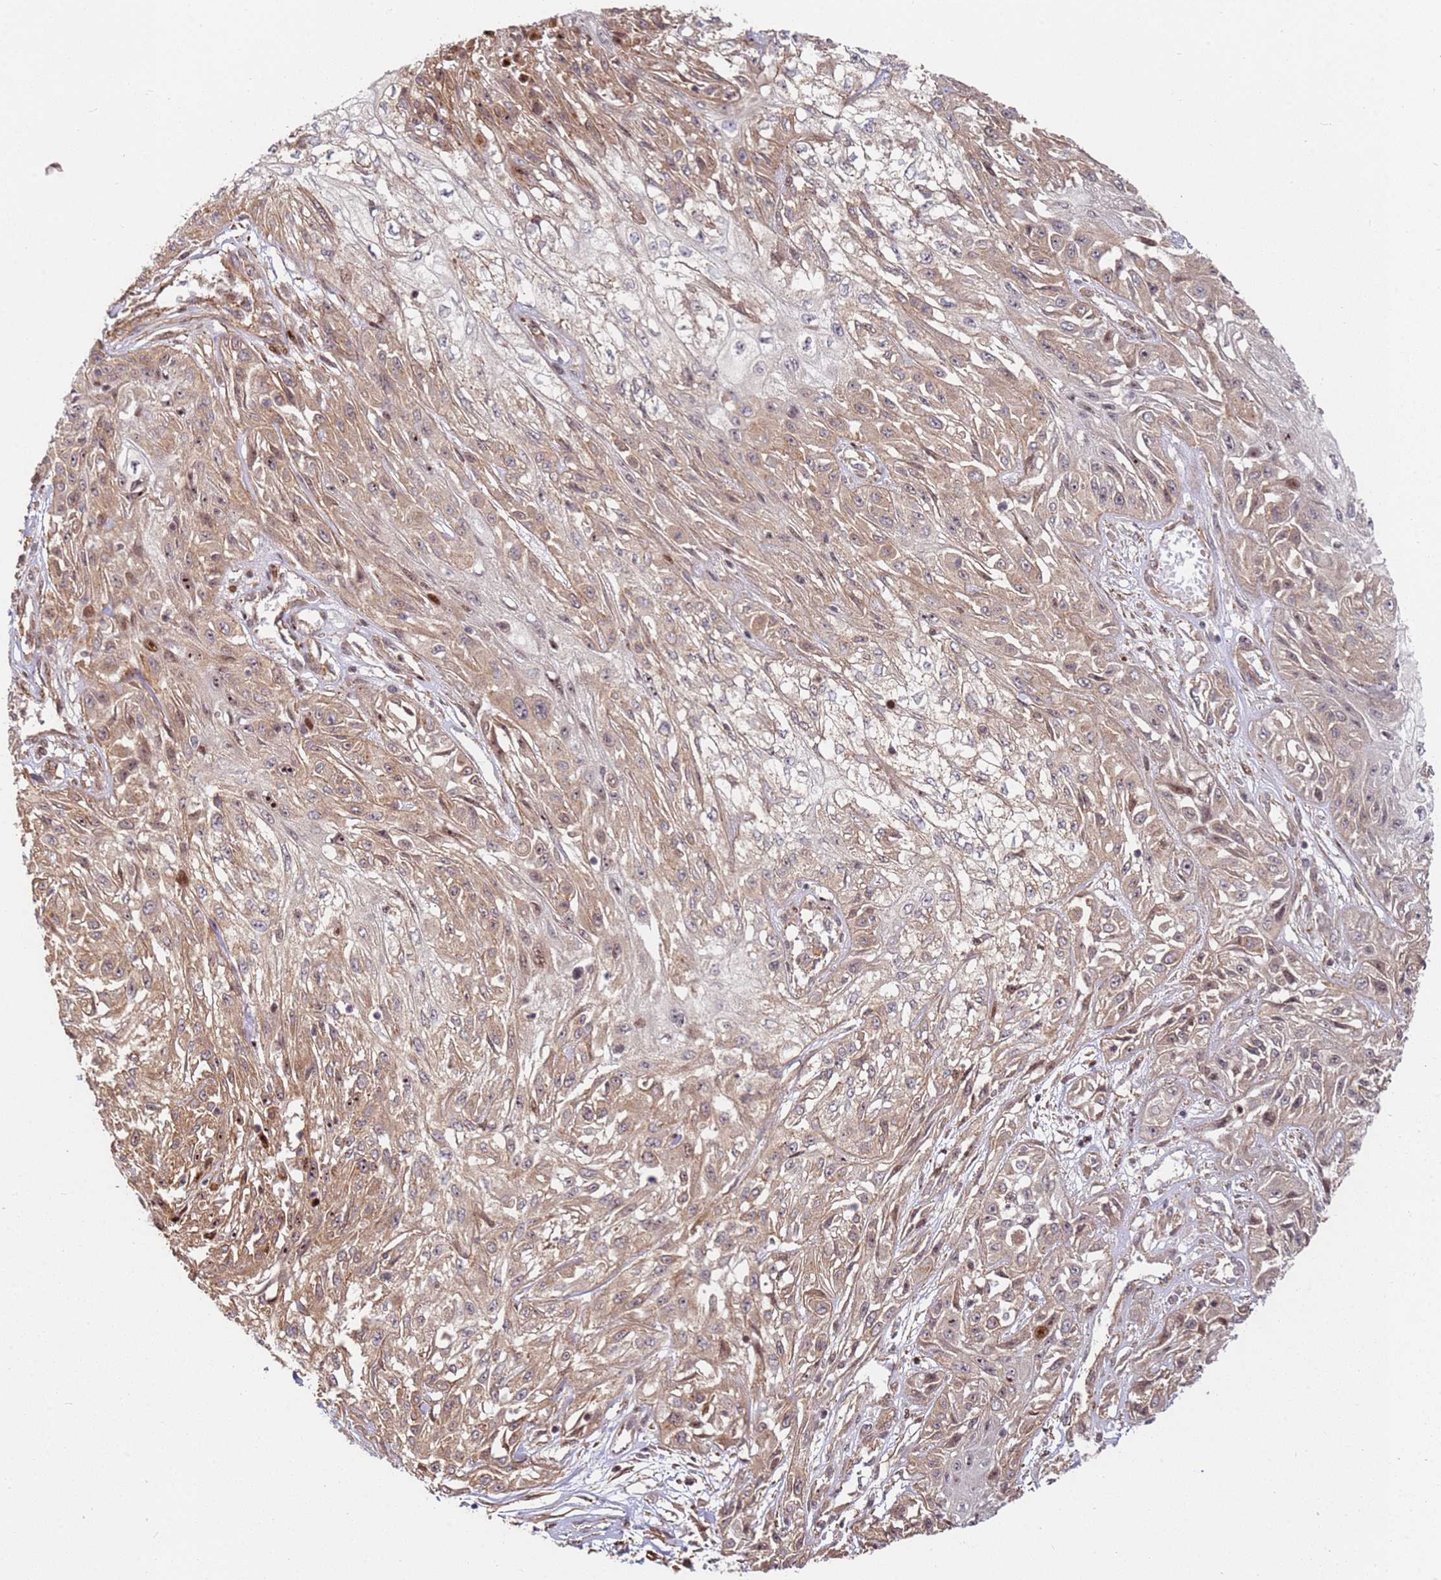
{"staining": {"intensity": "weak", "quantity": ">75%", "location": "cytoplasmic/membranous,nuclear"}, "tissue": "skin cancer", "cell_type": "Tumor cells", "image_type": "cancer", "snomed": [{"axis": "morphology", "description": "Squamous cell carcinoma, NOS"}, {"axis": "morphology", "description": "Squamous cell carcinoma, metastatic, NOS"}, {"axis": "topography", "description": "Skin"}, {"axis": "topography", "description": "Lymph node"}], "caption": "Metastatic squamous cell carcinoma (skin) tissue displays weak cytoplasmic/membranous and nuclear staining in approximately >75% of tumor cells, visualized by immunohistochemistry. (DAB (3,3'-diaminobenzidine) = brown stain, brightfield microscopy at high magnification).", "gene": "TMEM233", "patient": {"sex": "male", "age": 75}}